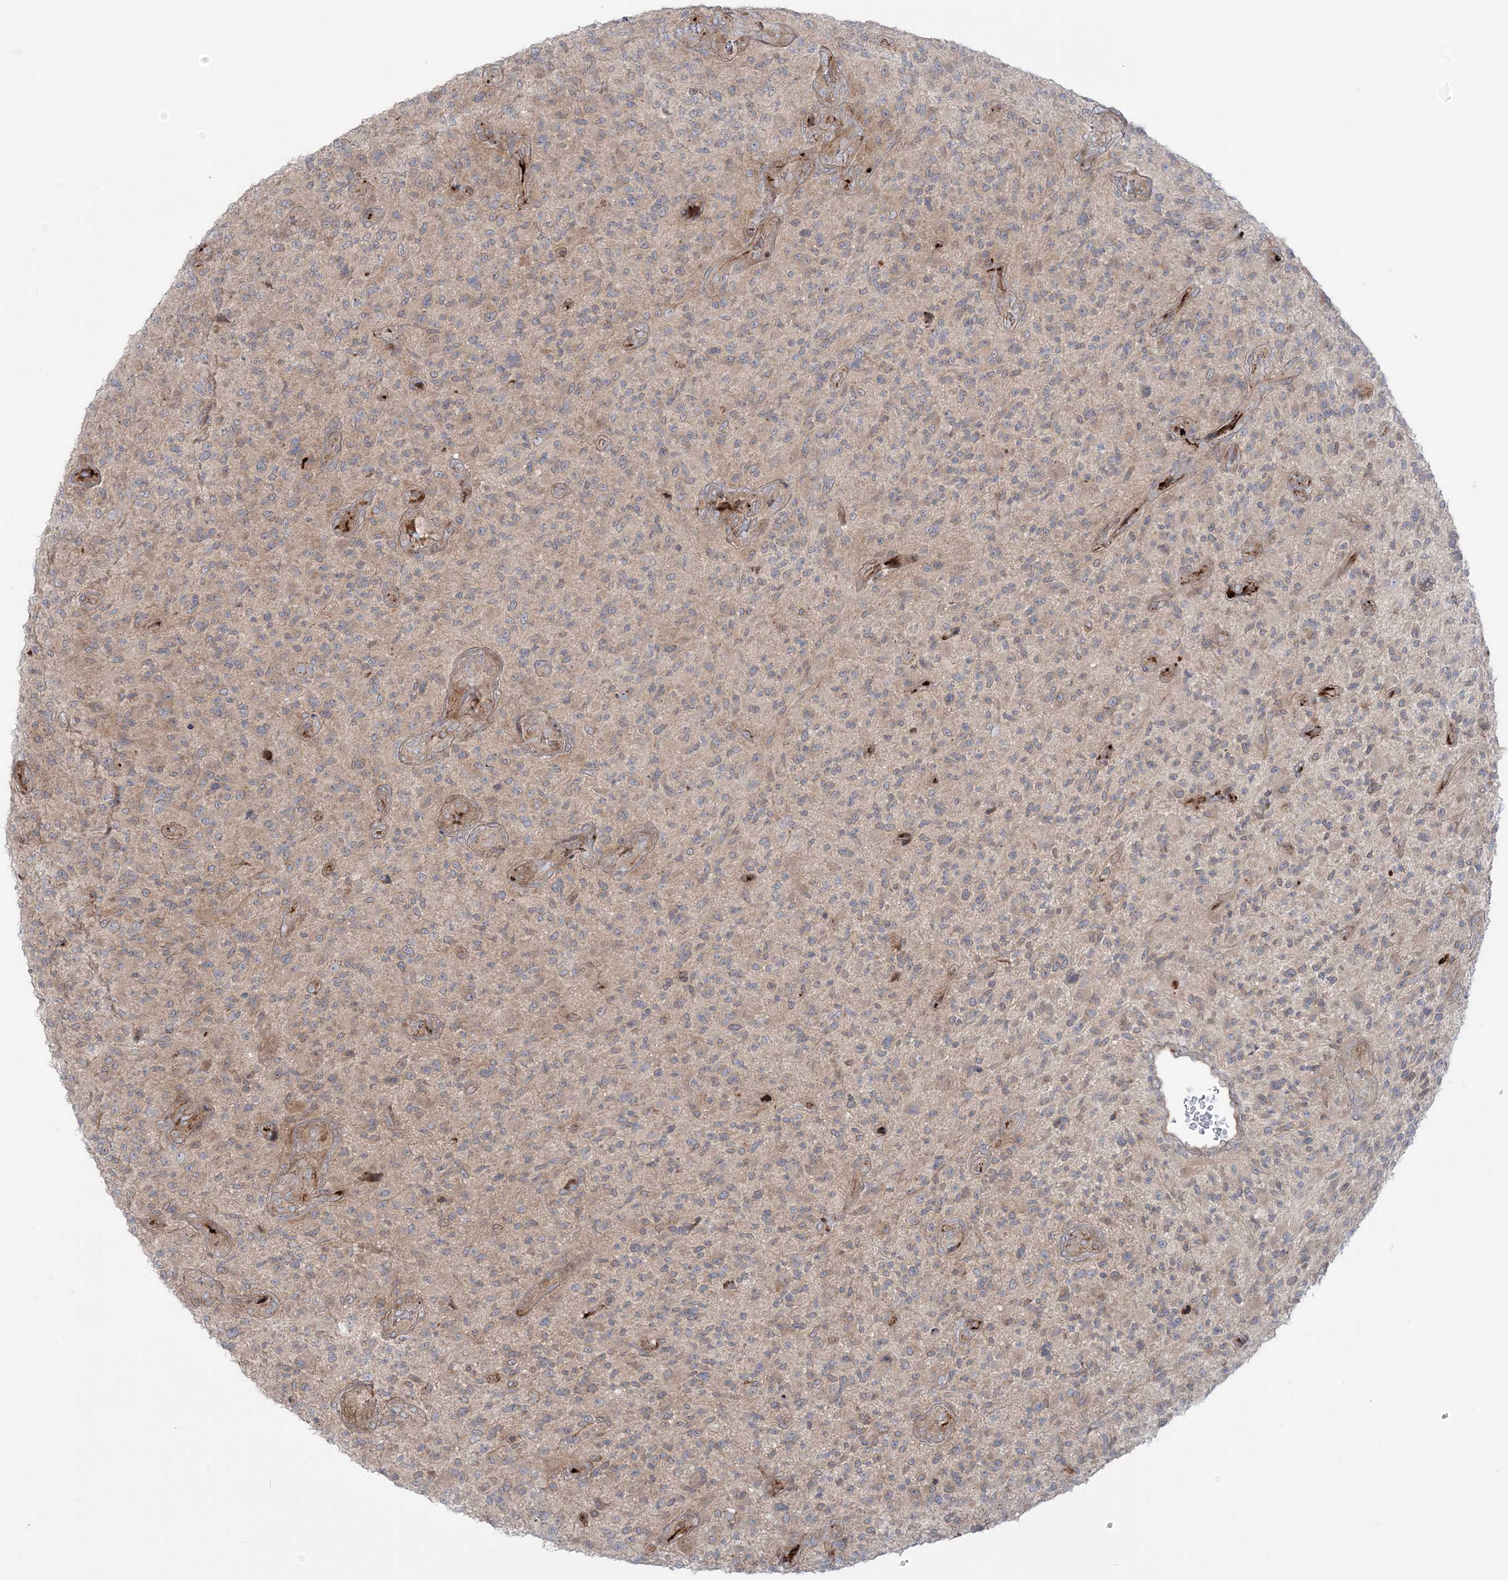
{"staining": {"intensity": "weak", "quantity": "25%-75%", "location": "cytoplasmic/membranous"}, "tissue": "glioma", "cell_type": "Tumor cells", "image_type": "cancer", "snomed": [{"axis": "morphology", "description": "Glioma, malignant, High grade"}, {"axis": "topography", "description": "Brain"}], "caption": "Immunohistochemistry (IHC) micrograph of glioma stained for a protein (brown), which demonstrates low levels of weak cytoplasmic/membranous staining in approximately 25%-75% of tumor cells.", "gene": "NUDT9", "patient": {"sex": "male", "age": 47}}